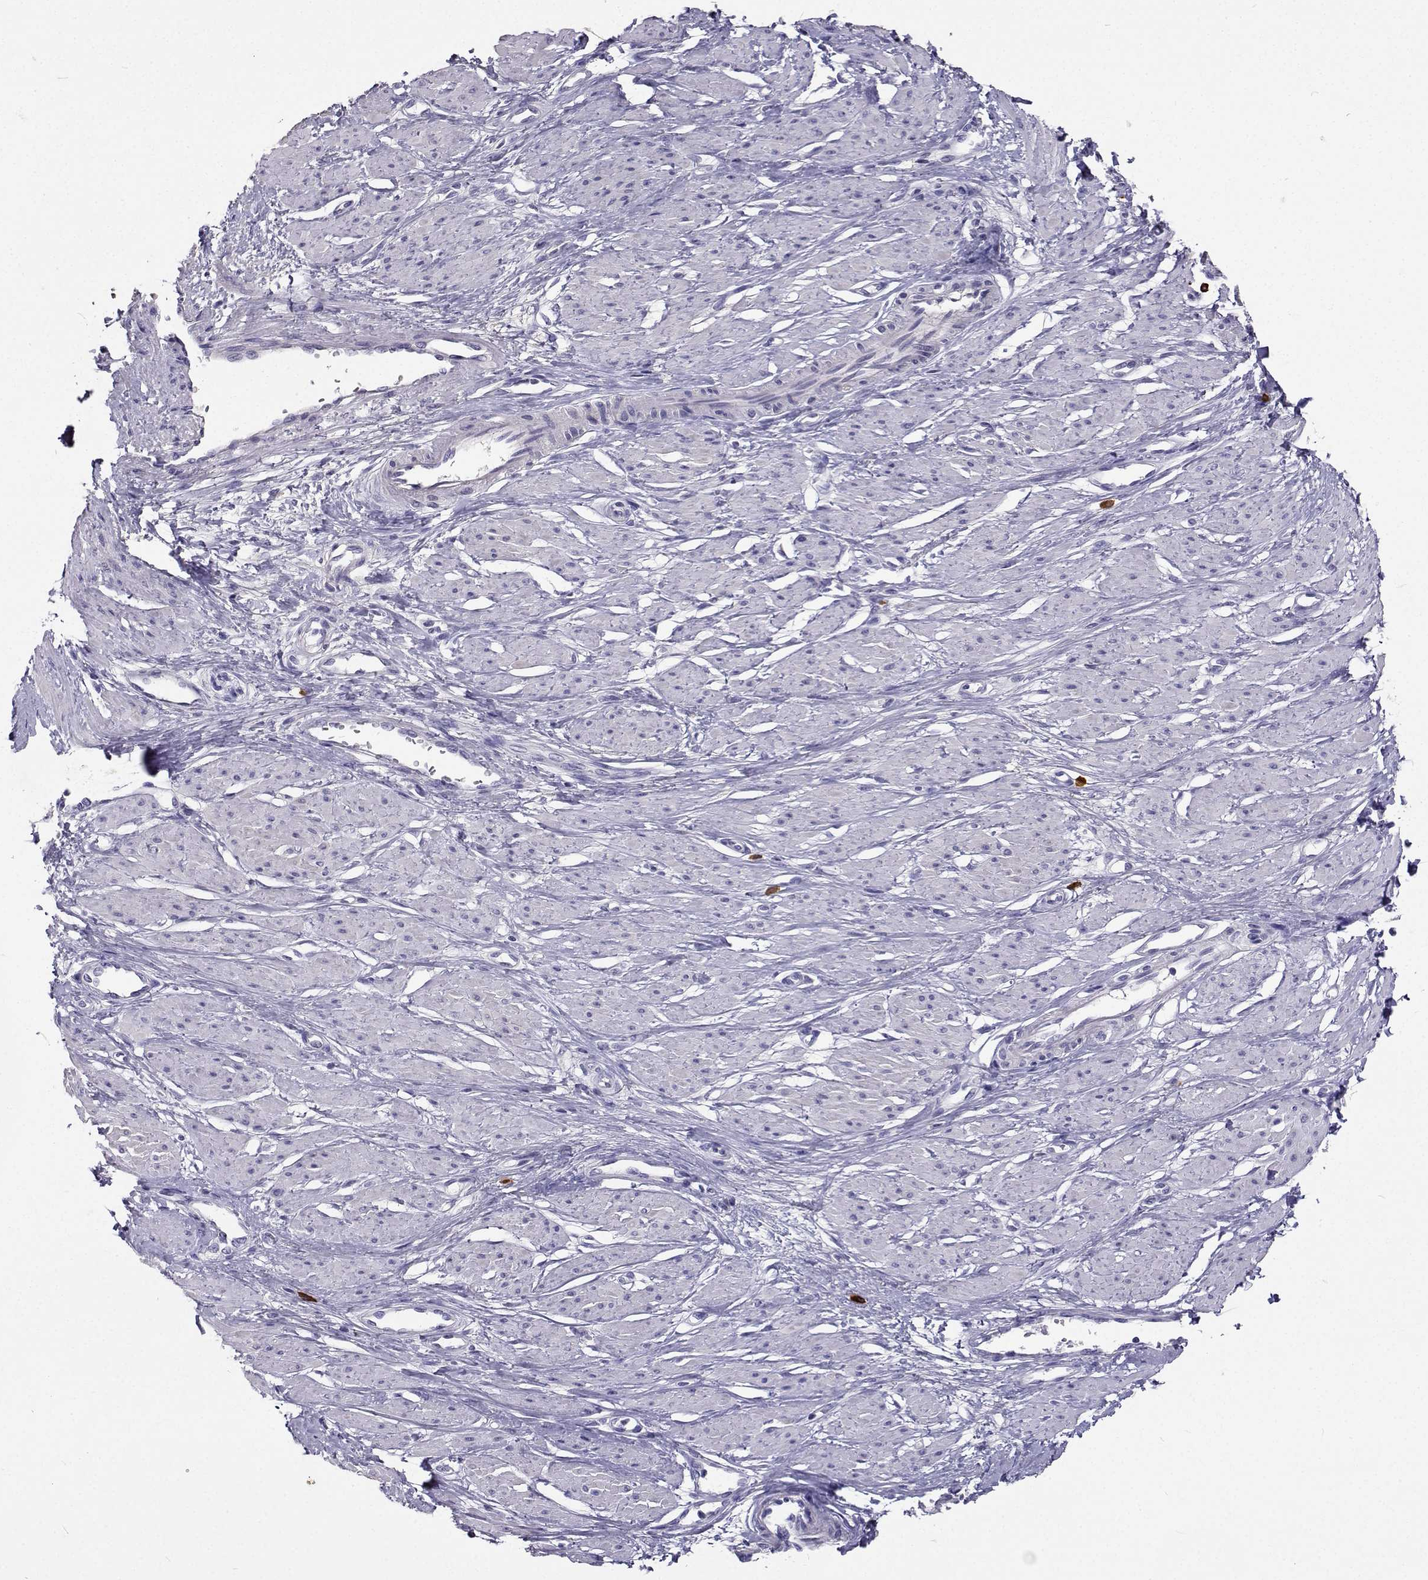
{"staining": {"intensity": "negative", "quantity": "none", "location": "none"}, "tissue": "smooth muscle", "cell_type": "Smooth muscle cells", "image_type": "normal", "snomed": [{"axis": "morphology", "description": "Normal tissue, NOS"}, {"axis": "topography", "description": "Smooth muscle"}, {"axis": "topography", "description": "Uterus"}], "caption": "DAB immunohistochemical staining of normal smooth muscle shows no significant positivity in smooth muscle cells. (Brightfield microscopy of DAB (3,3'-diaminobenzidine) immunohistochemistry (IHC) at high magnification).", "gene": "CFAP44", "patient": {"sex": "female", "age": 39}}